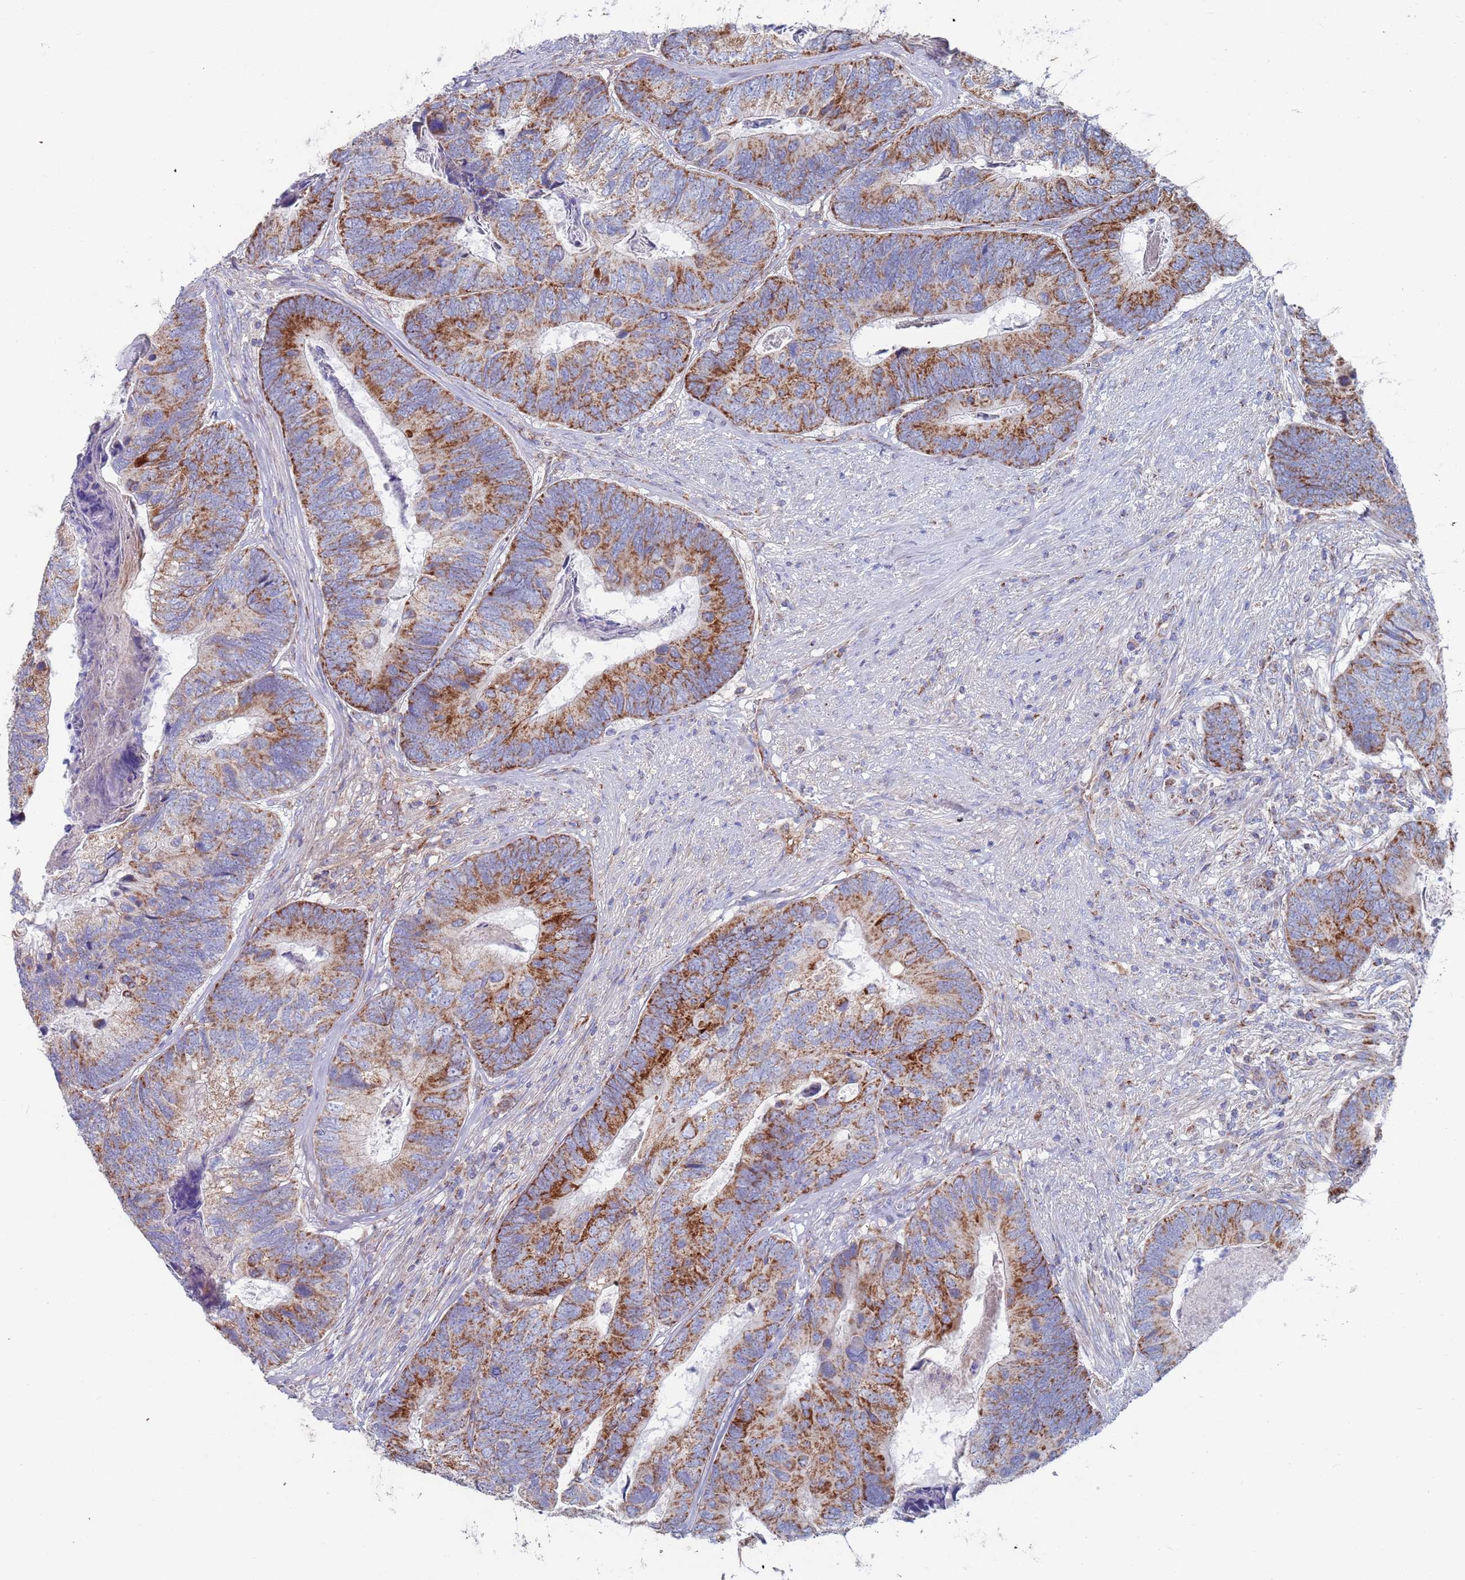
{"staining": {"intensity": "strong", "quantity": "25%-75%", "location": "cytoplasmic/membranous"}, "tissue": "colorectal cancer", "cell_type": "Tumor cells", "image_type": "cancer", "snomed": [{"axis": "morphology", "description": "Adenocarcinoma, NOS"}, {"axis": "topography", "description": "Colon"}], "caption": "Colorectal cancer stained for a protein demonstrates strong cytoplasmic/membranous positivity in tumor cells. Ihc stains the protein in brown and the nuclei are stained blue.", "gene": "MRPL22", "patient": {"sex": "female", "age": 67}}